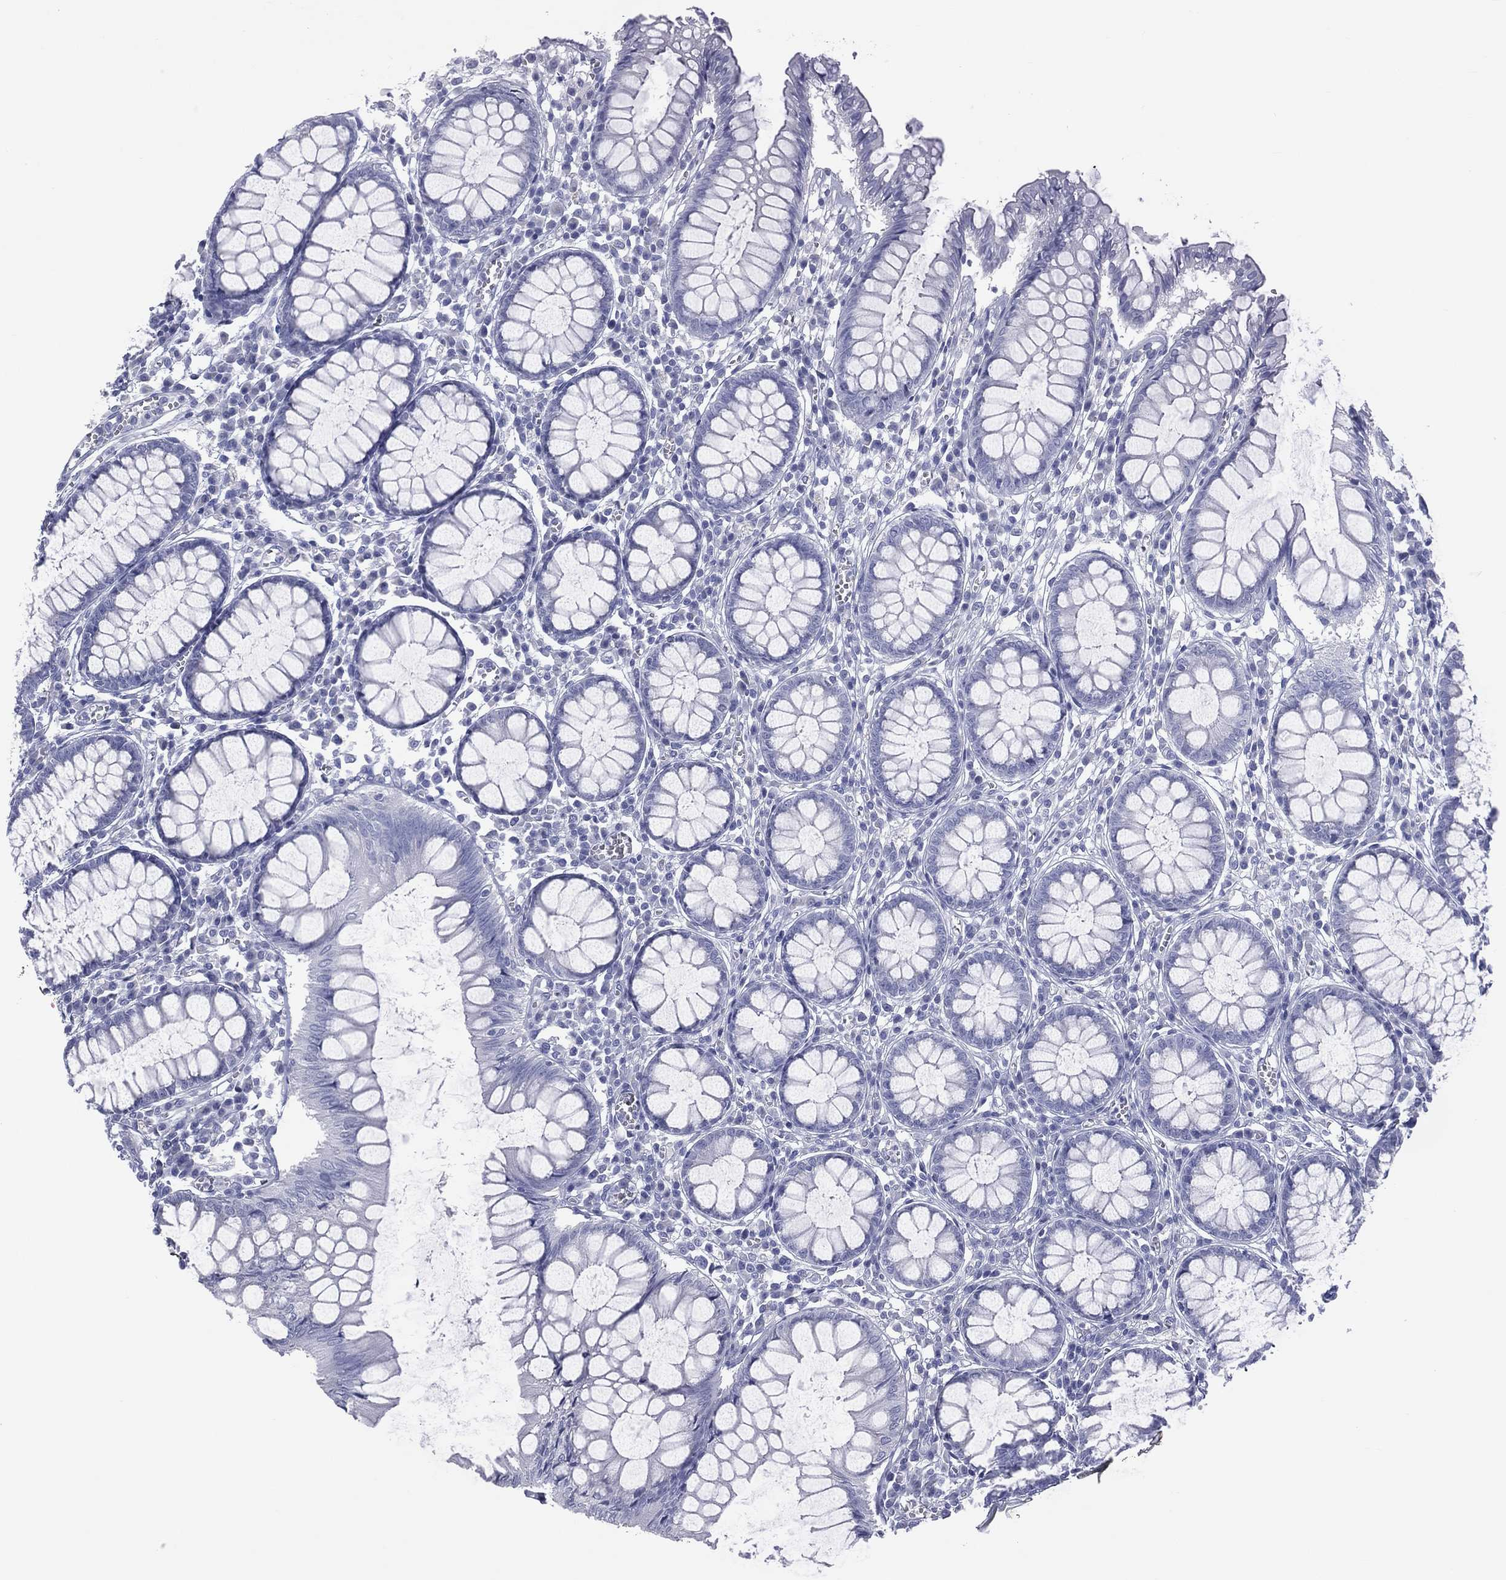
{"staining": {"intensity": "negative", "quantity": "none", "location": "none"}, "tissue": "colon", "cell_type": "Endothelial cells", "image_type": "normal", "snomed": [{"axis": "morphology", "description": "Normal tissue, NOS"}, {"axis": "topography", "description": "Colon"}], "caption": "Immunohistochemistry histopathology image of normal human colon stained for a protein (brown), which shows no positivity in endothelial cells.", "gene": "MLN", "patient": {"sex": "male", "age": 65}}